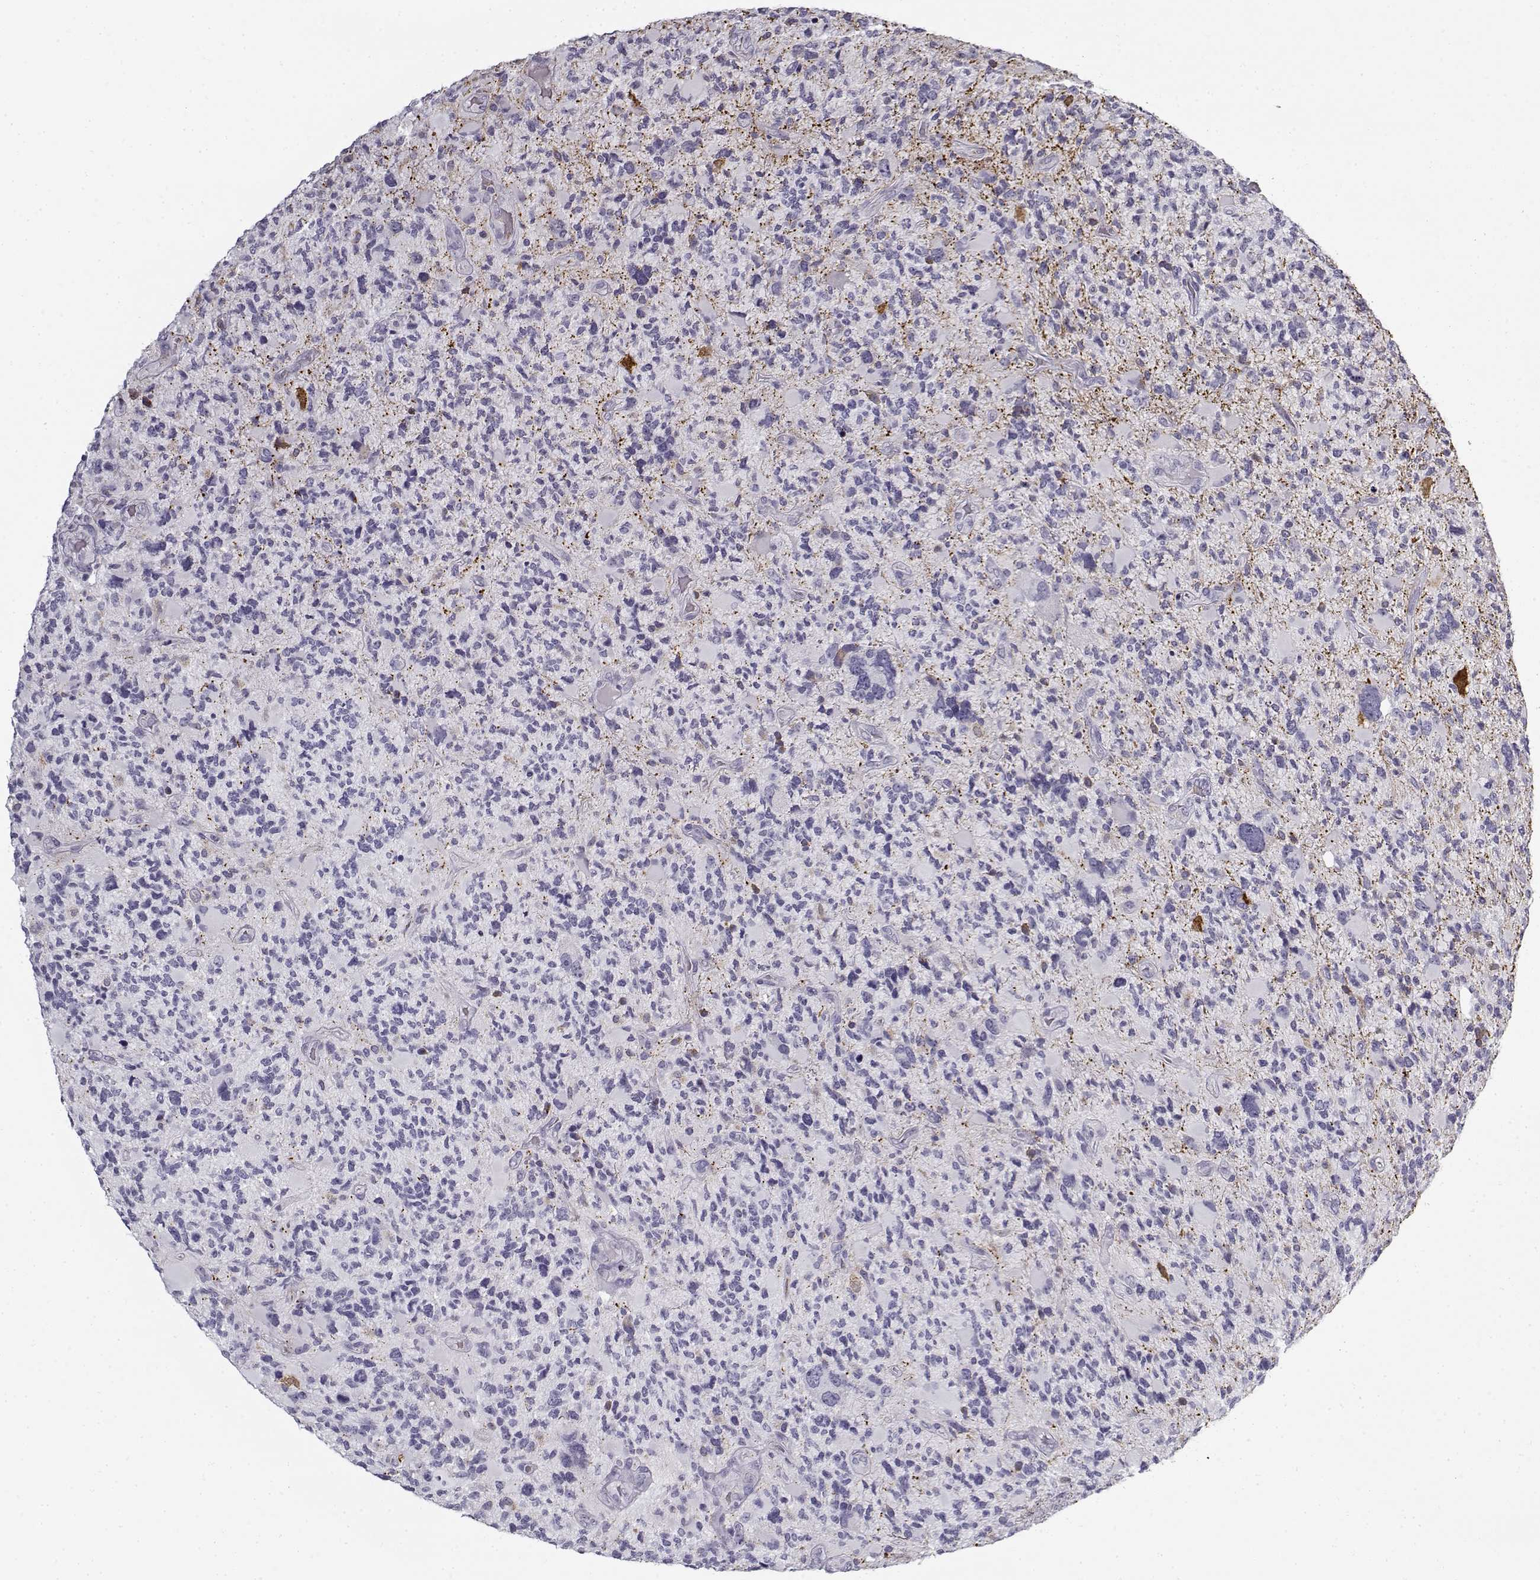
{"staining": {"intensity": "negative", "quantity": "none", "location": "none"}, "tissue": "glioma", "cell_type": "Tumor cells", "image_type": "cancer", "snomed": [{"axis": "morphology", "description": "Glioma, malignant, High grade"}, {"axis": "topography", "description": "Brain"}], "caption": "A high-resolution photomicrograph shows immunohistochemistry (IHC) staining of malignant glioma (high-grade), which exhibits no significant expression in tumor cells.", "gene": "SNCA", "patient": {"sex": "female", "age": 71}}